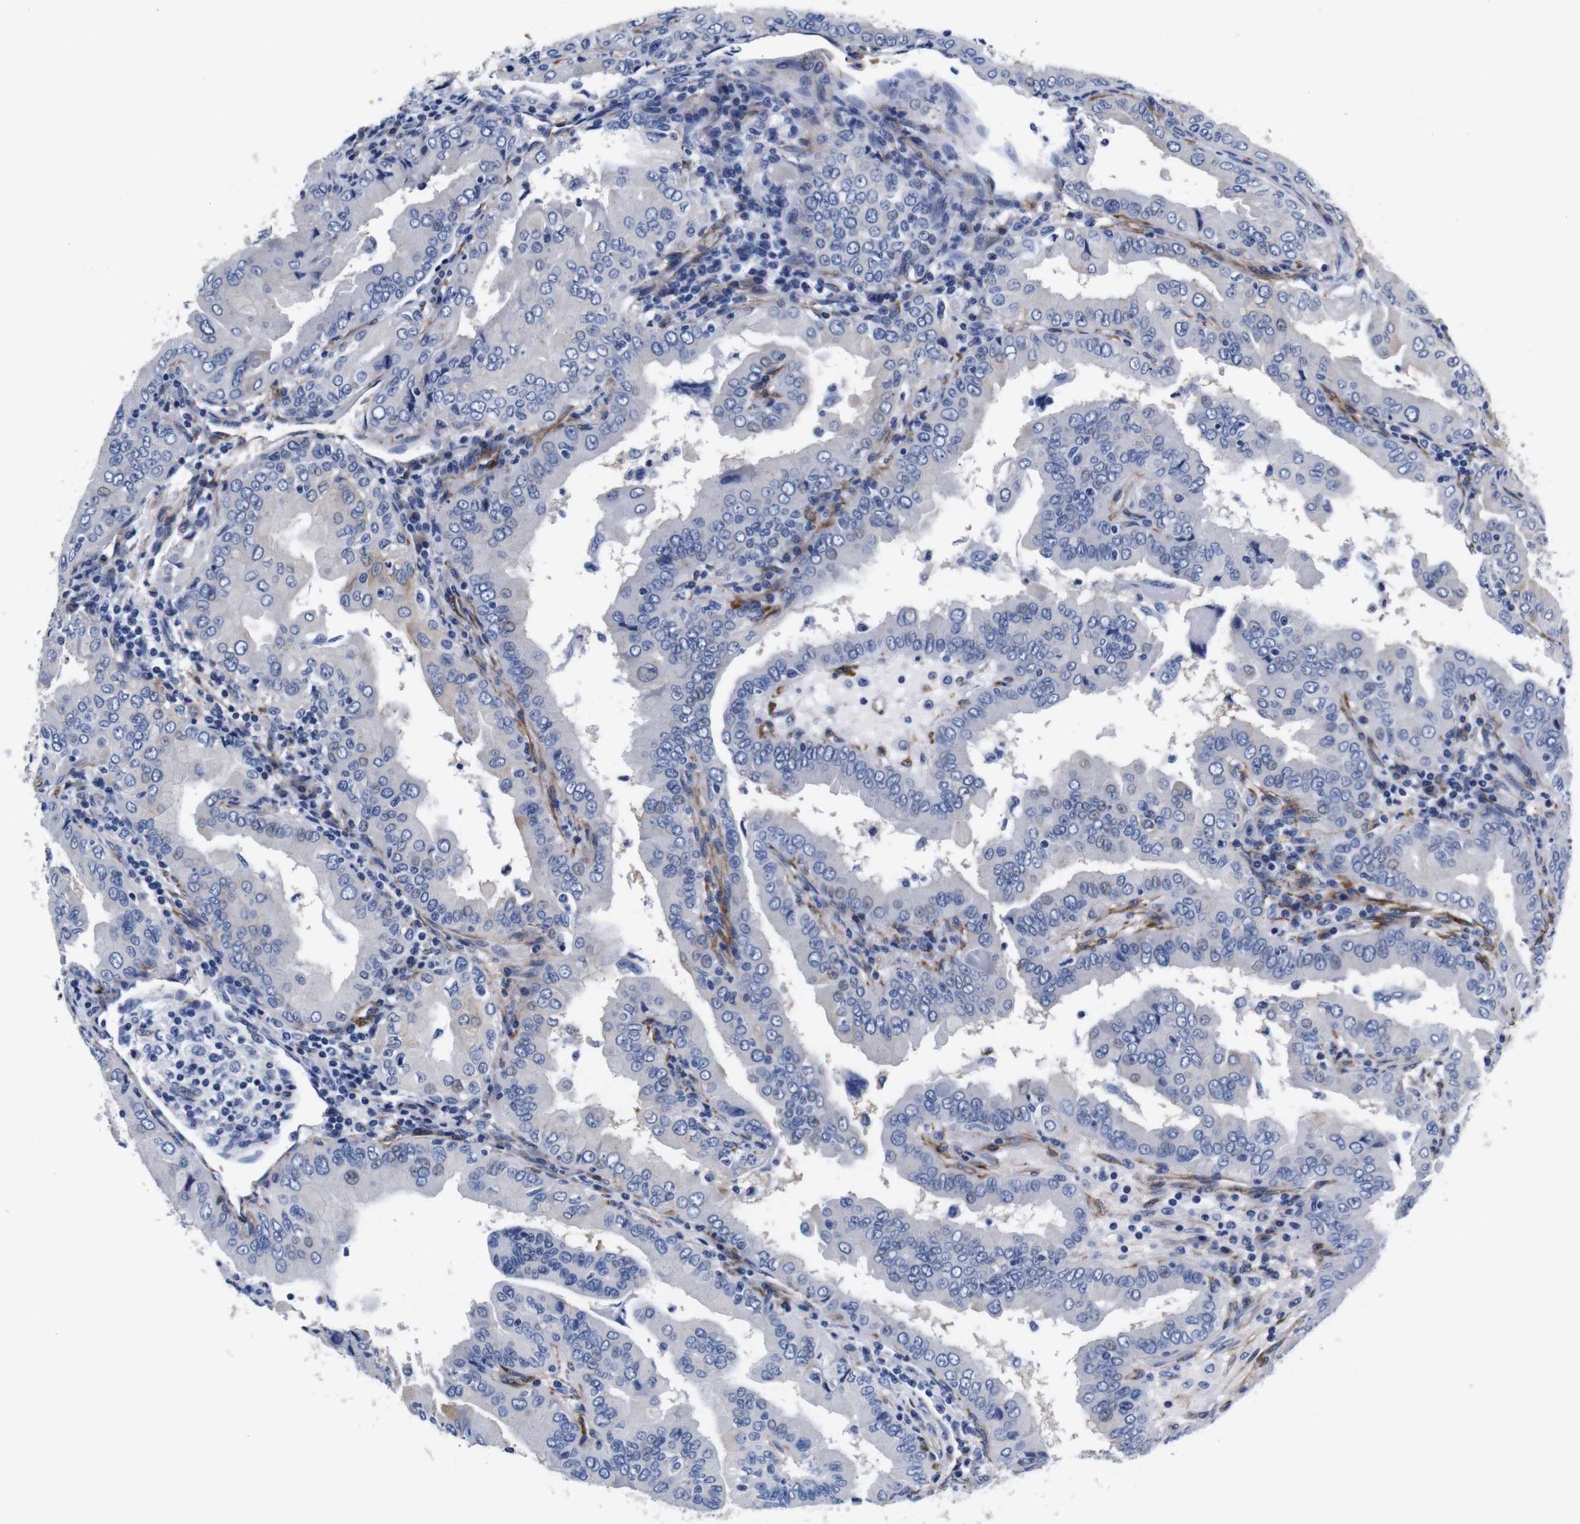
{"staining": {"intensity": "negative", "quantity": "none", "location": "none"}, "tissue": "thyroid cancer", "cell_type": "Tumor cells", "image_type": "cancer", "snomed": [{"axis": "morphology", "description": "Papillary adenocarcinoma, NOS"}, {"axis": "topography", "description": "Thyroid gland"}], "caption": "A high-resolution histopathology image shows immunohistochemistry (IHC) staining of papillary adenocarcinoma (thyroid), which displays no significant expression in tumor cells.", "gene": "LRIG1", "patient": {"sex": "male", "age": 33}}